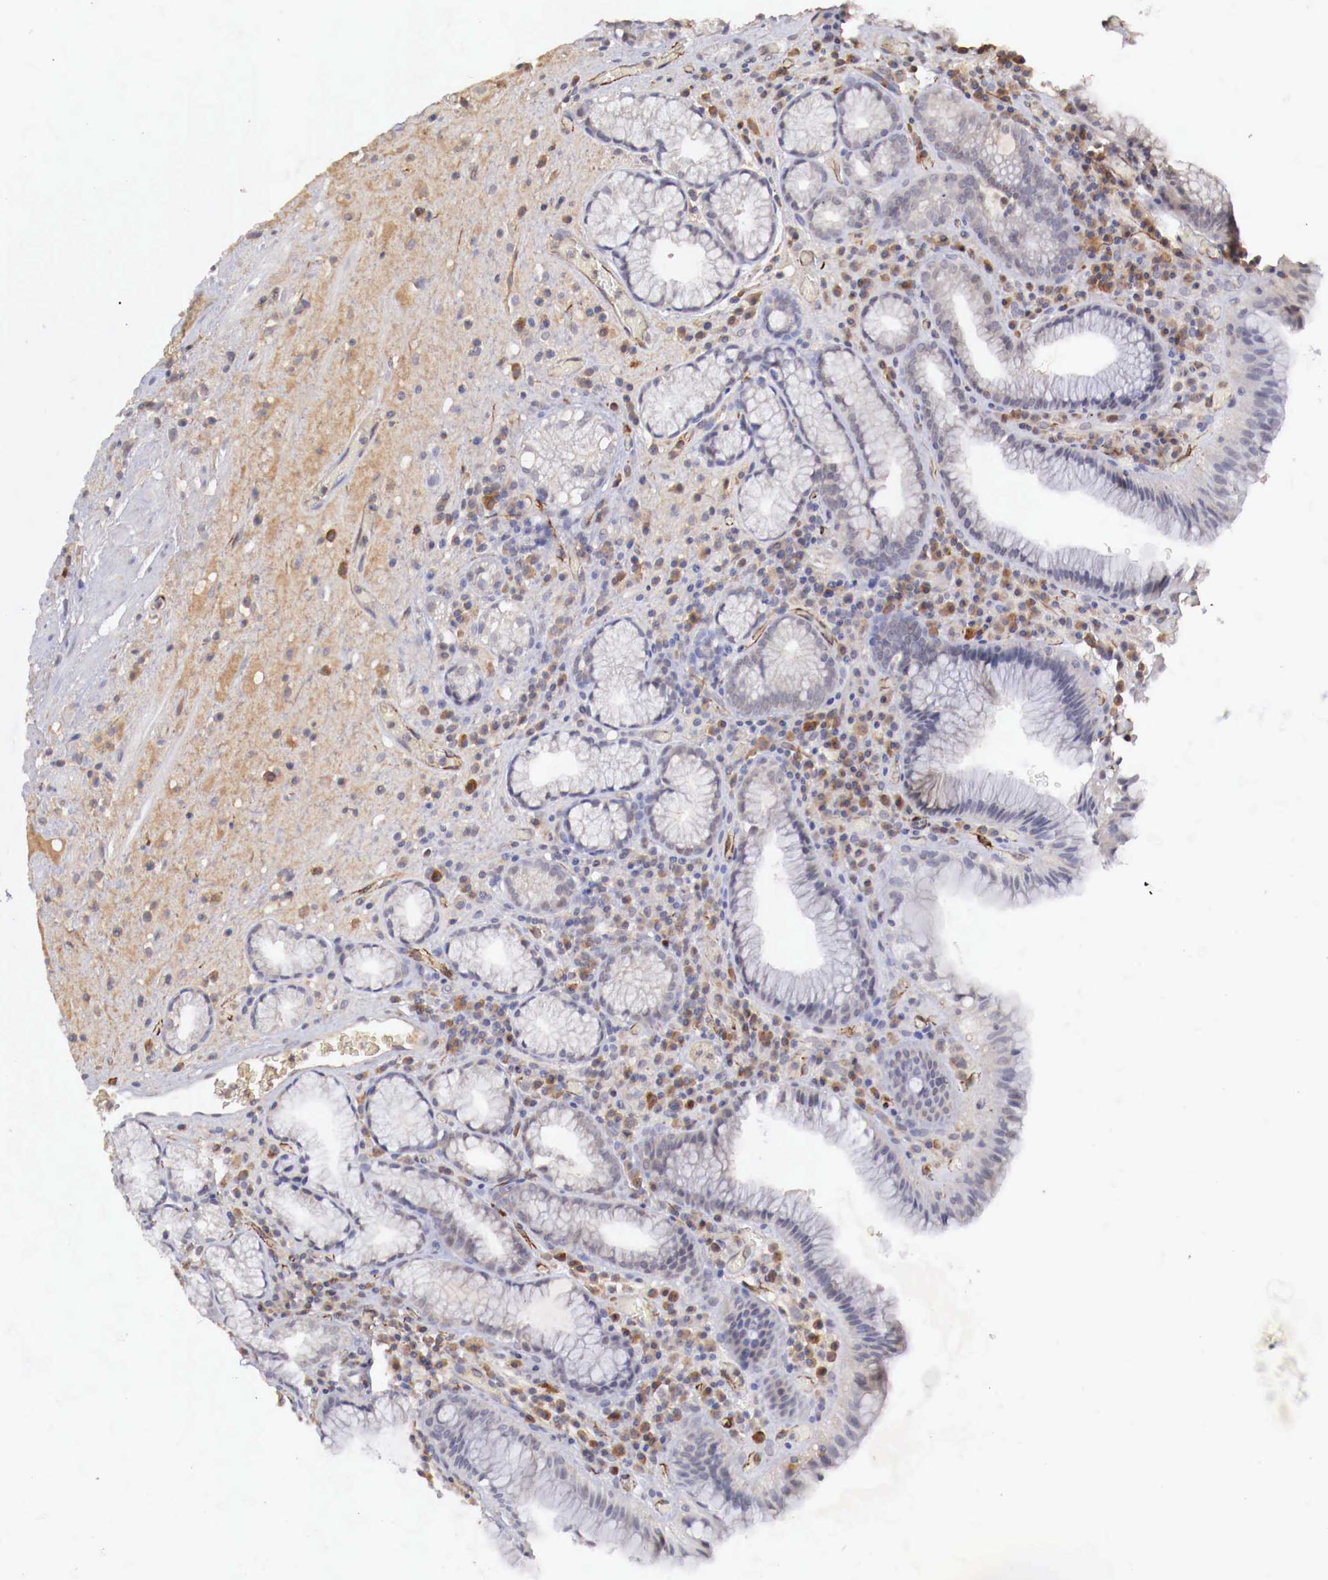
{"staining": {"intensity": "negative", "quantity": "none", "location": "none"}, "tissue": "stomach", "cell_type": "Glandular cells", "image_type": "normal", "snomed": [{"axis": "morphology", "description": "Normal tissue, NOS"}, {"axis": "topography", "description": "Stomach, lower"}, {"axis": "topography", "description": "Duodenum"}], "caption": "Photomicrograph shows no protein staining in glandular cells of unremarkable stomach.", "gene": "WT1", "patient": {"sex": "male", "age": 84}}